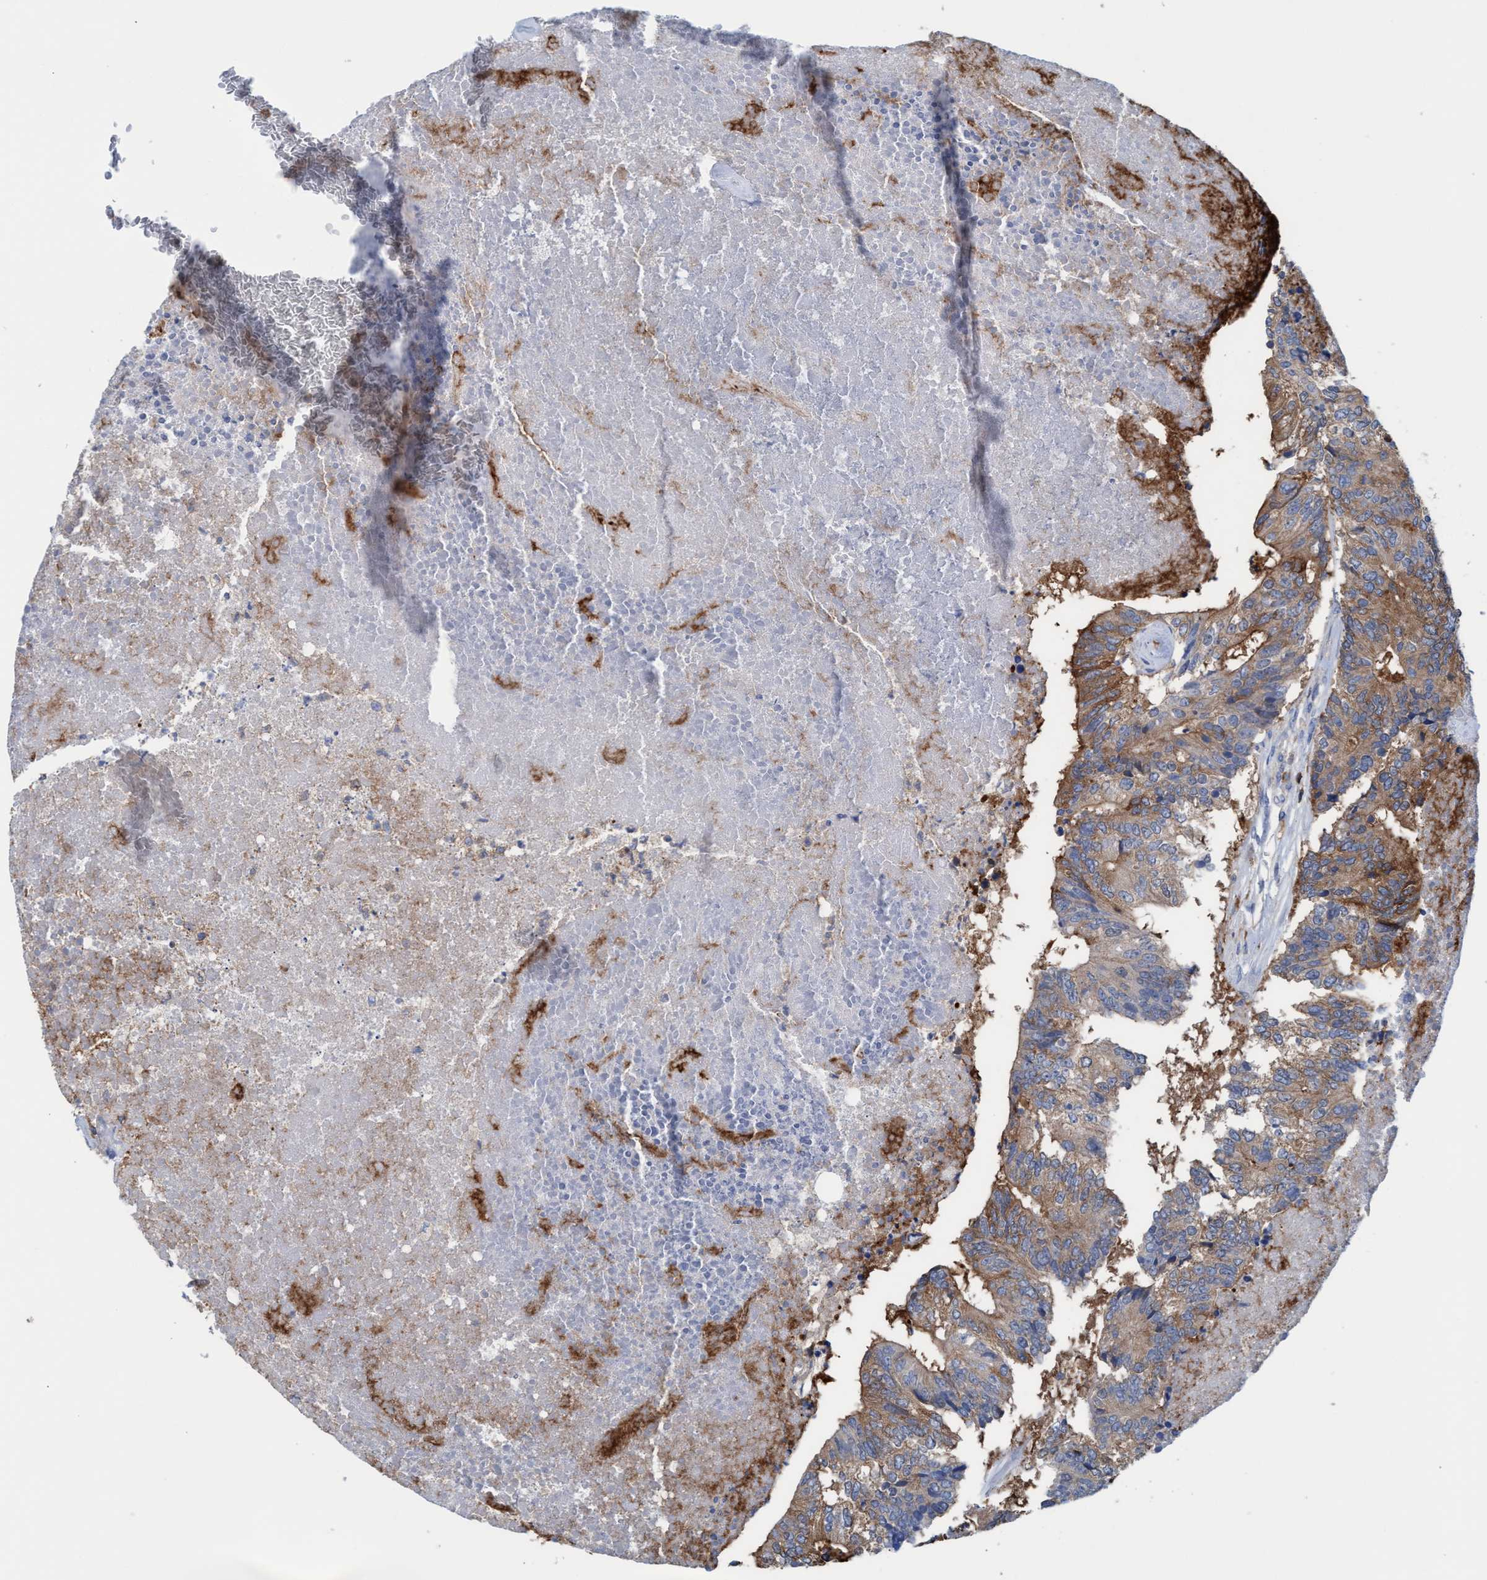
{"staining": {"intensity": "moderate", "quantity": ">75%", "location": "cytoplasmic/membranous"}, "tissue": "colorectal cancer", "cell_type": "Tumor cells", "image_type": "cancer", "snomed": [{"axis": "morphology", "description": "Adenocarcinoma, NOS"}, {"axis": "topography", "description": "Colon"}], "caption": "This is an image of IHC staining of adenocarcinoma (colorectal), which shows moderate staining in the cytoplasmic/membranous of tumor cells.", "gene": "EZR", "patient": {"sex": "female", "age": 67}}